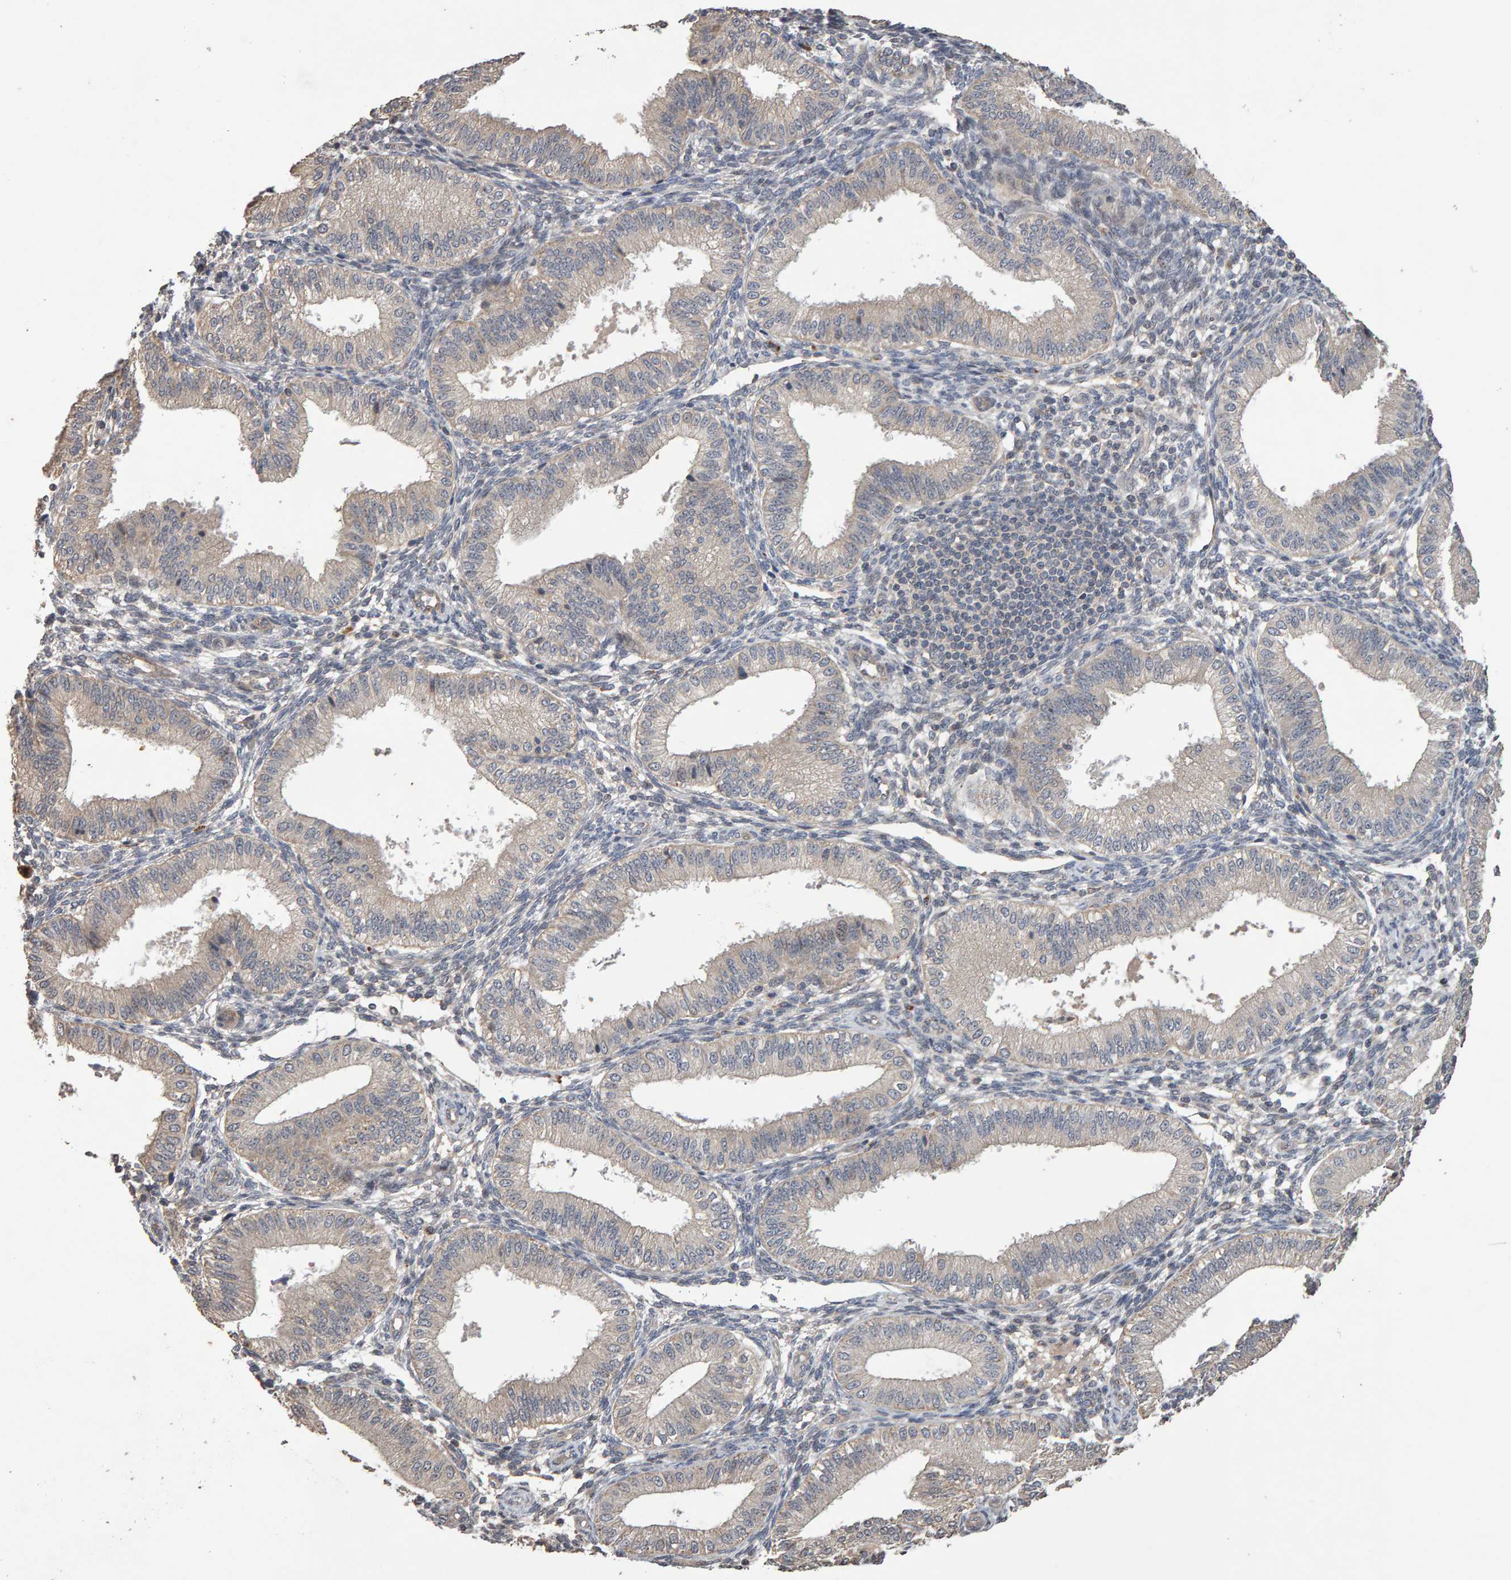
{"staining": {"intensity": "negative", "quantity": "none", "location": "none"}, "tissue": "endometrium", "cell_type": "Cells in endometrial stroma", "image_type": "normal", "snomed": [{"axis": "morphology", "description": "Normal tissue, NOS"}, {"axis": "topography", "description": "Endometrium"}], "caption": "Cells in endometrial stroma show no significant staining in unremarkable endometrium.", "gene": "COASY", "patient": {"sex": "female", "age": 39}}